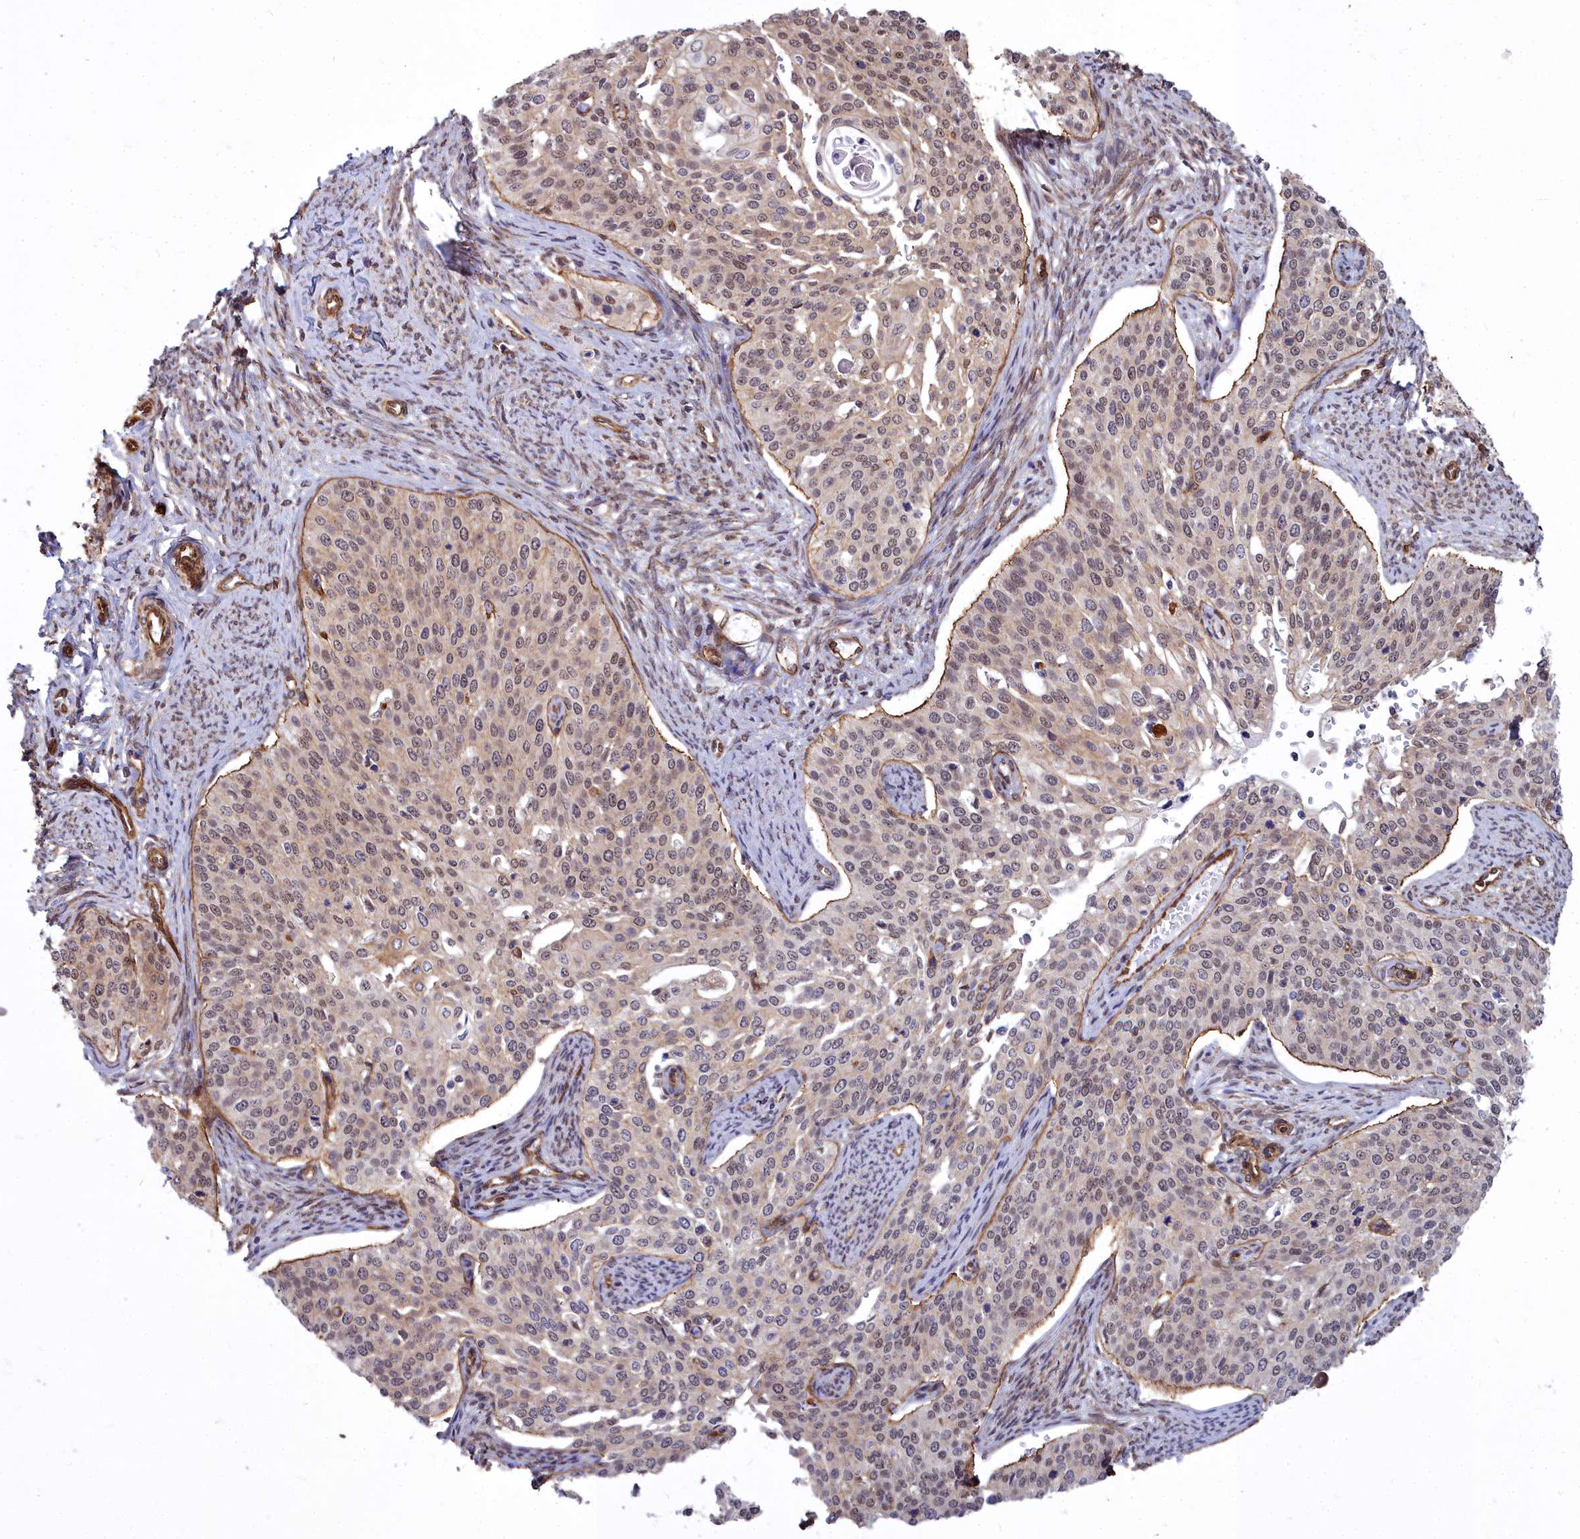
{"staining": {"intensity": "weak", "quantity": "25%-75%", "location": "nuclear"}, "tissue": "cervical cancer", "cell_type": "Tumor cells", "image_type": "cancer", "snomed": [{"axis": "morphology", "description": "Squamous cell carcinoma, NOS"}, {"axis": "topography", "description": "Cervix"}], "caption": "Immunohistochemical staining of human cervical cancer (squamous cell carcinoma) exhibits low levels of weak nuclear expression in approximately 25%-75% of tumor cells. The protein is stained brown, and the nuclei are stained in blue (DAB (3,3'-diaminobenzidine) IHC with brightfield microscopy, high magnification).", "gene": "YJU2", "patient": {"sex": "female", "age": 44}}